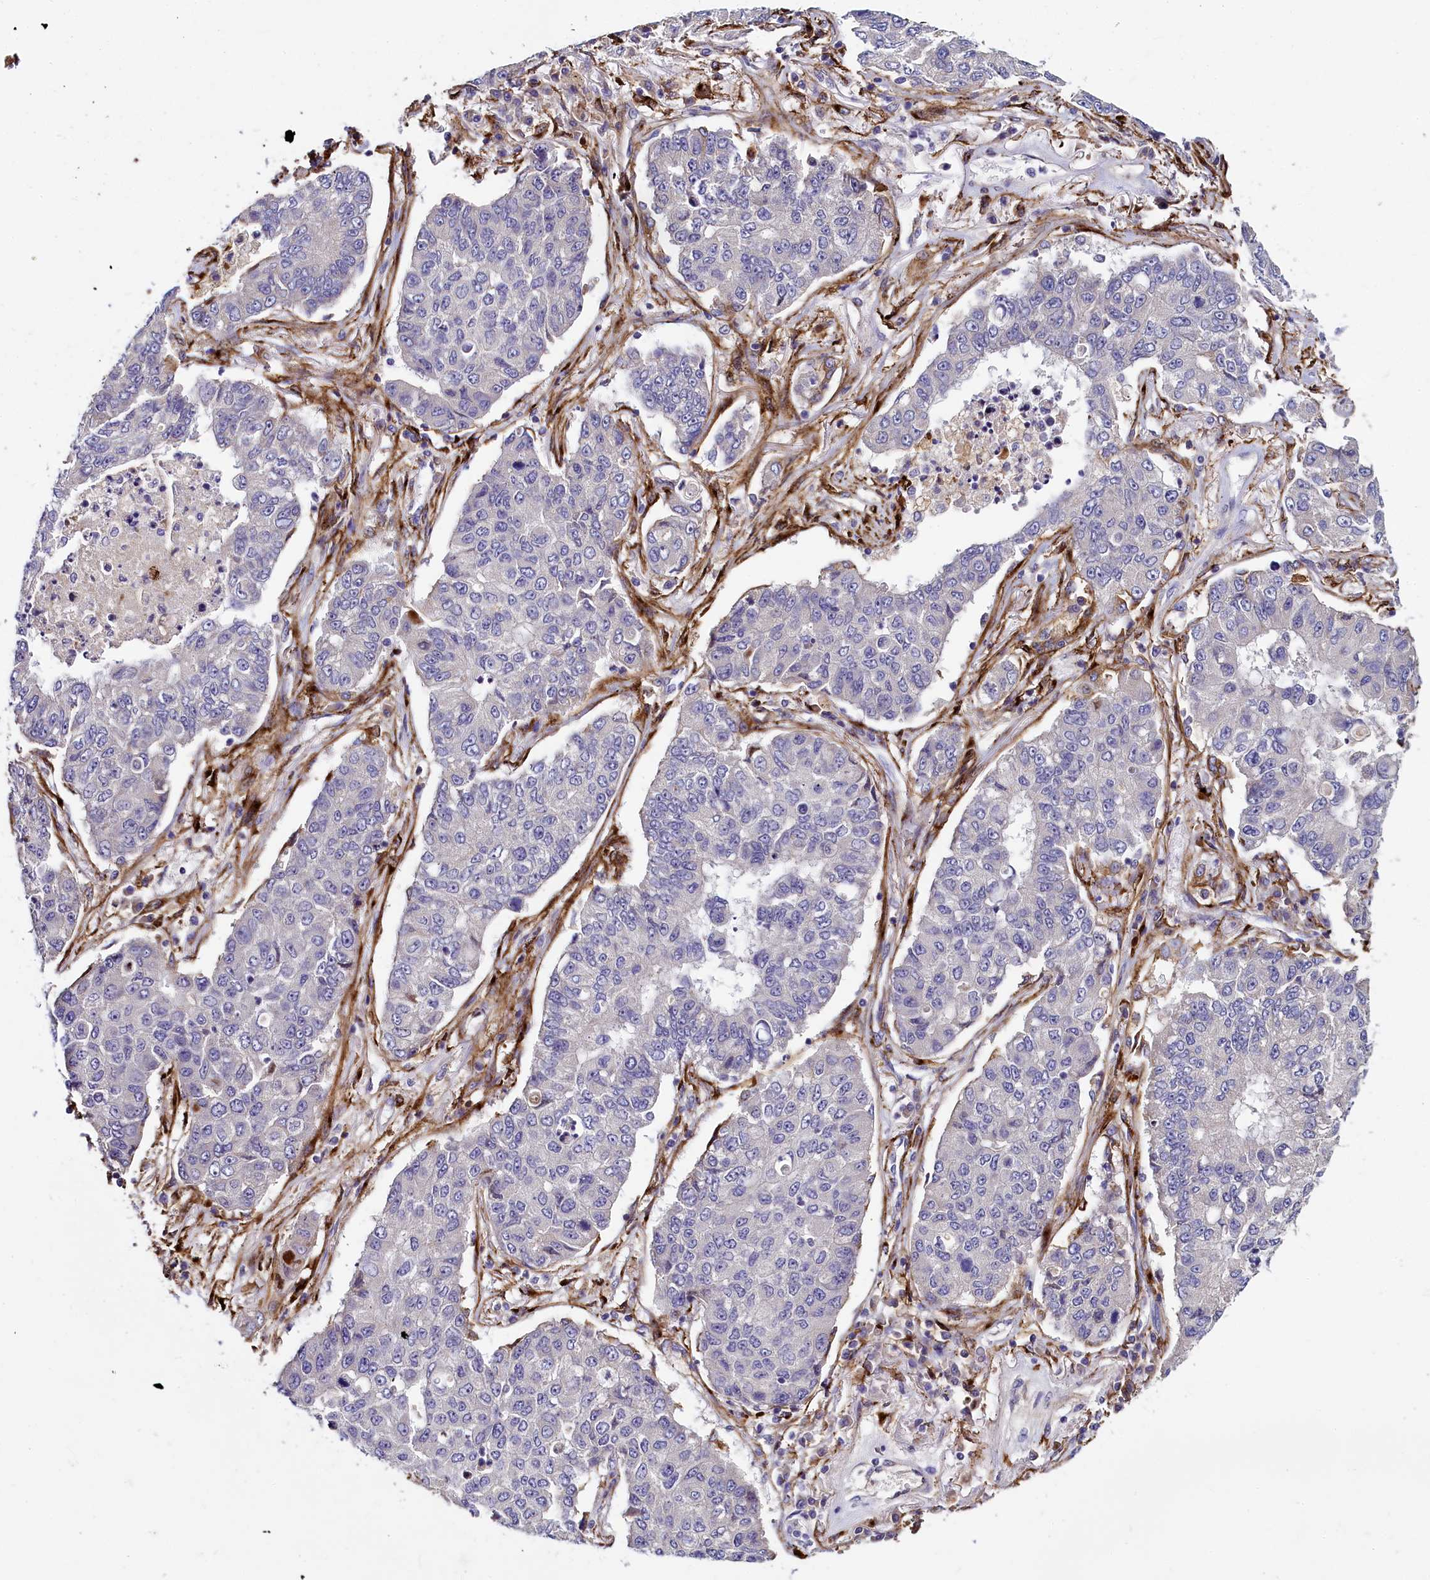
{"staining": {"intensity": "negative", "quantity": "none", "location": "none"}, "tissue": "lung cancer", "cell_type": "Tumor cells", "image_type": "cancer", "snomed": [{"axis": "morphology", "description": "Squamous cell carcinoma, NOS"}, {"axis": "topography", "description": "Lung"}], "caption": "High power microscopy histopathology image of an IHC micrograph of lung squamous cell carcinoma, revealing no significant expression in tumor cells. The staining is performed using DAB (3,3'-diaminobenzidine) brown chromogen with nuclei counter-stained in using hematoxylin.", "gene": "MRC2", "patient": {"sex": "male", "age": 74}}